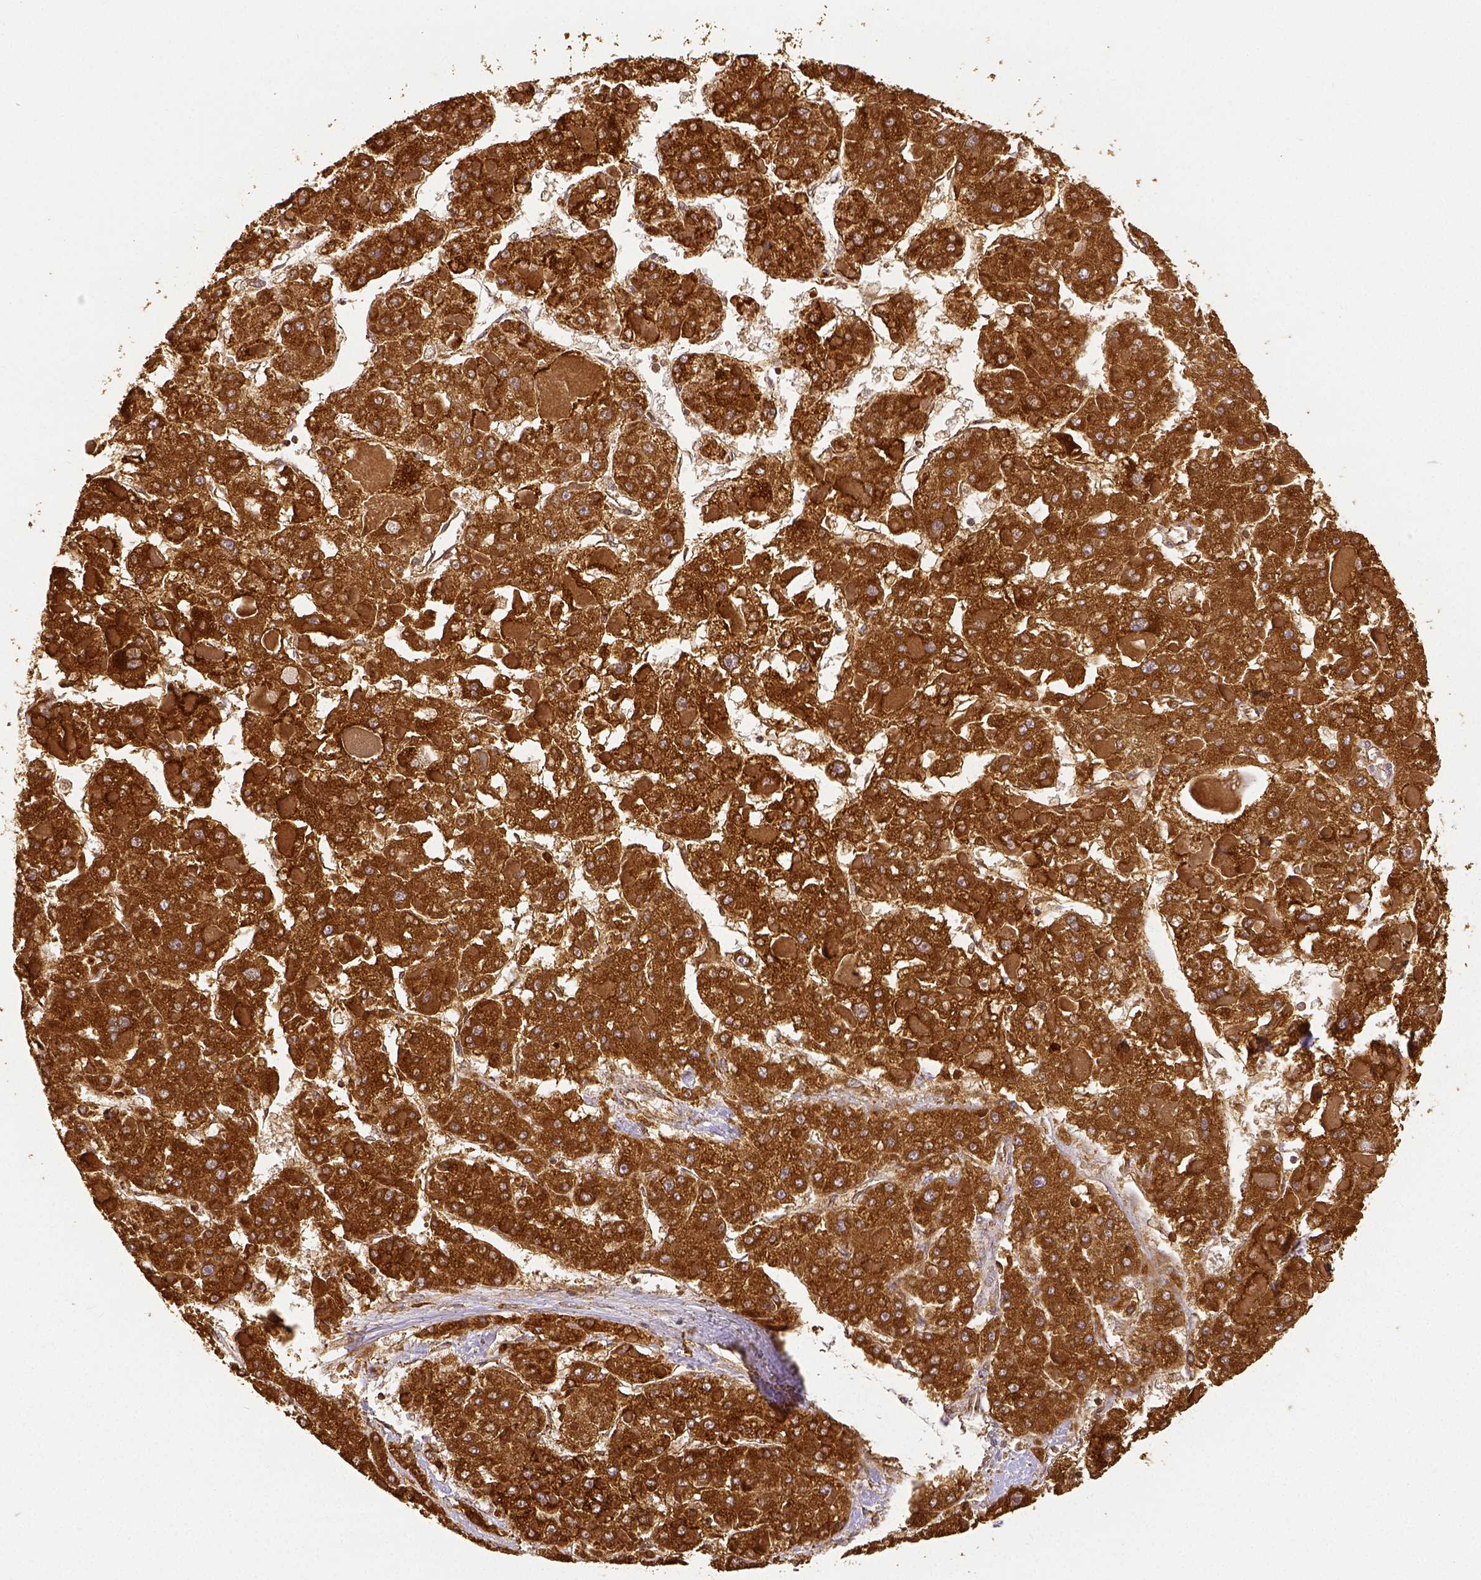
{"staining": {"intensity": "strong", "quantity": ">75%", "location": "cytoplasmic/membranous"}, "tissue": "liver cancer", "cell_type": "Tumor cells", "image_type": "cancer", "snomed": [{"axis": "morphology", "description": "Carcinoma, Hepatocellular, NOS"}, {"axis": "topography", "description": "Liver"}], "caption": "Brown immunohistochemical staining in hepatocellular carcinoma (liver) shows strong cytoplasmic/membranous staining in about >75% of tumor cells.", "gene": "SDHB", "patient": {"sex": "female", "age": 73}}